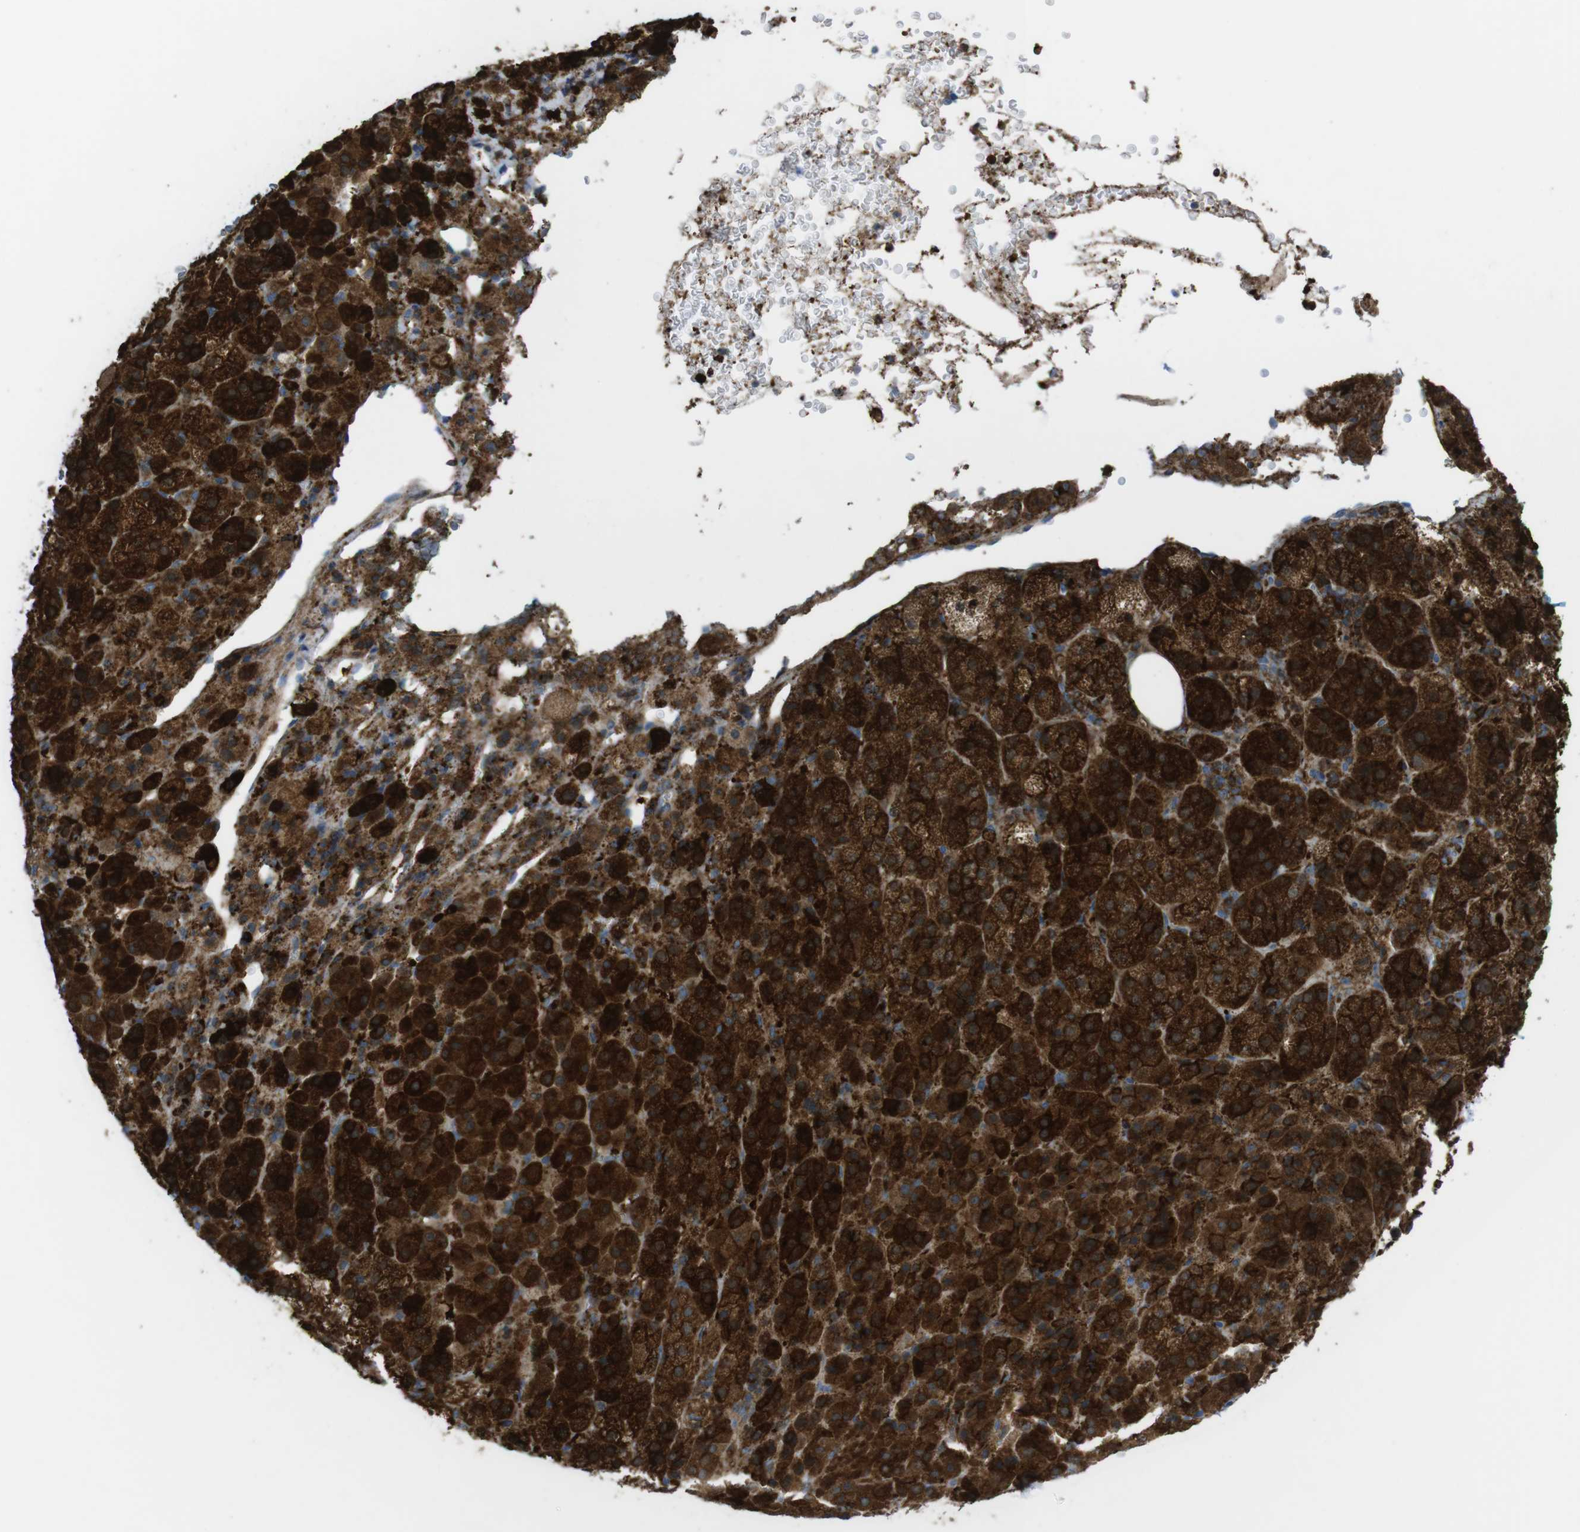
{"staining": {"intensity": "strong", "quantity": ">75%", "location": "cytoplasmic/membranous"}, "tissue": "adrenal gland", "cell_type": "Glandular cells", "image_type": "normal", "snomed": [{"axis": "morphology", "description": "Normal tissue, NOS"}, {"axis": "topography", "description": "Adrenal gland"}], "caption": "Human adrenal gland stained with a brown dye exhibits strong cytoplasmic/membranous positive expression in about >75% of glandular cells.", "gene": "PRKCD", "patient": {"sex": "female", "age": 57}}